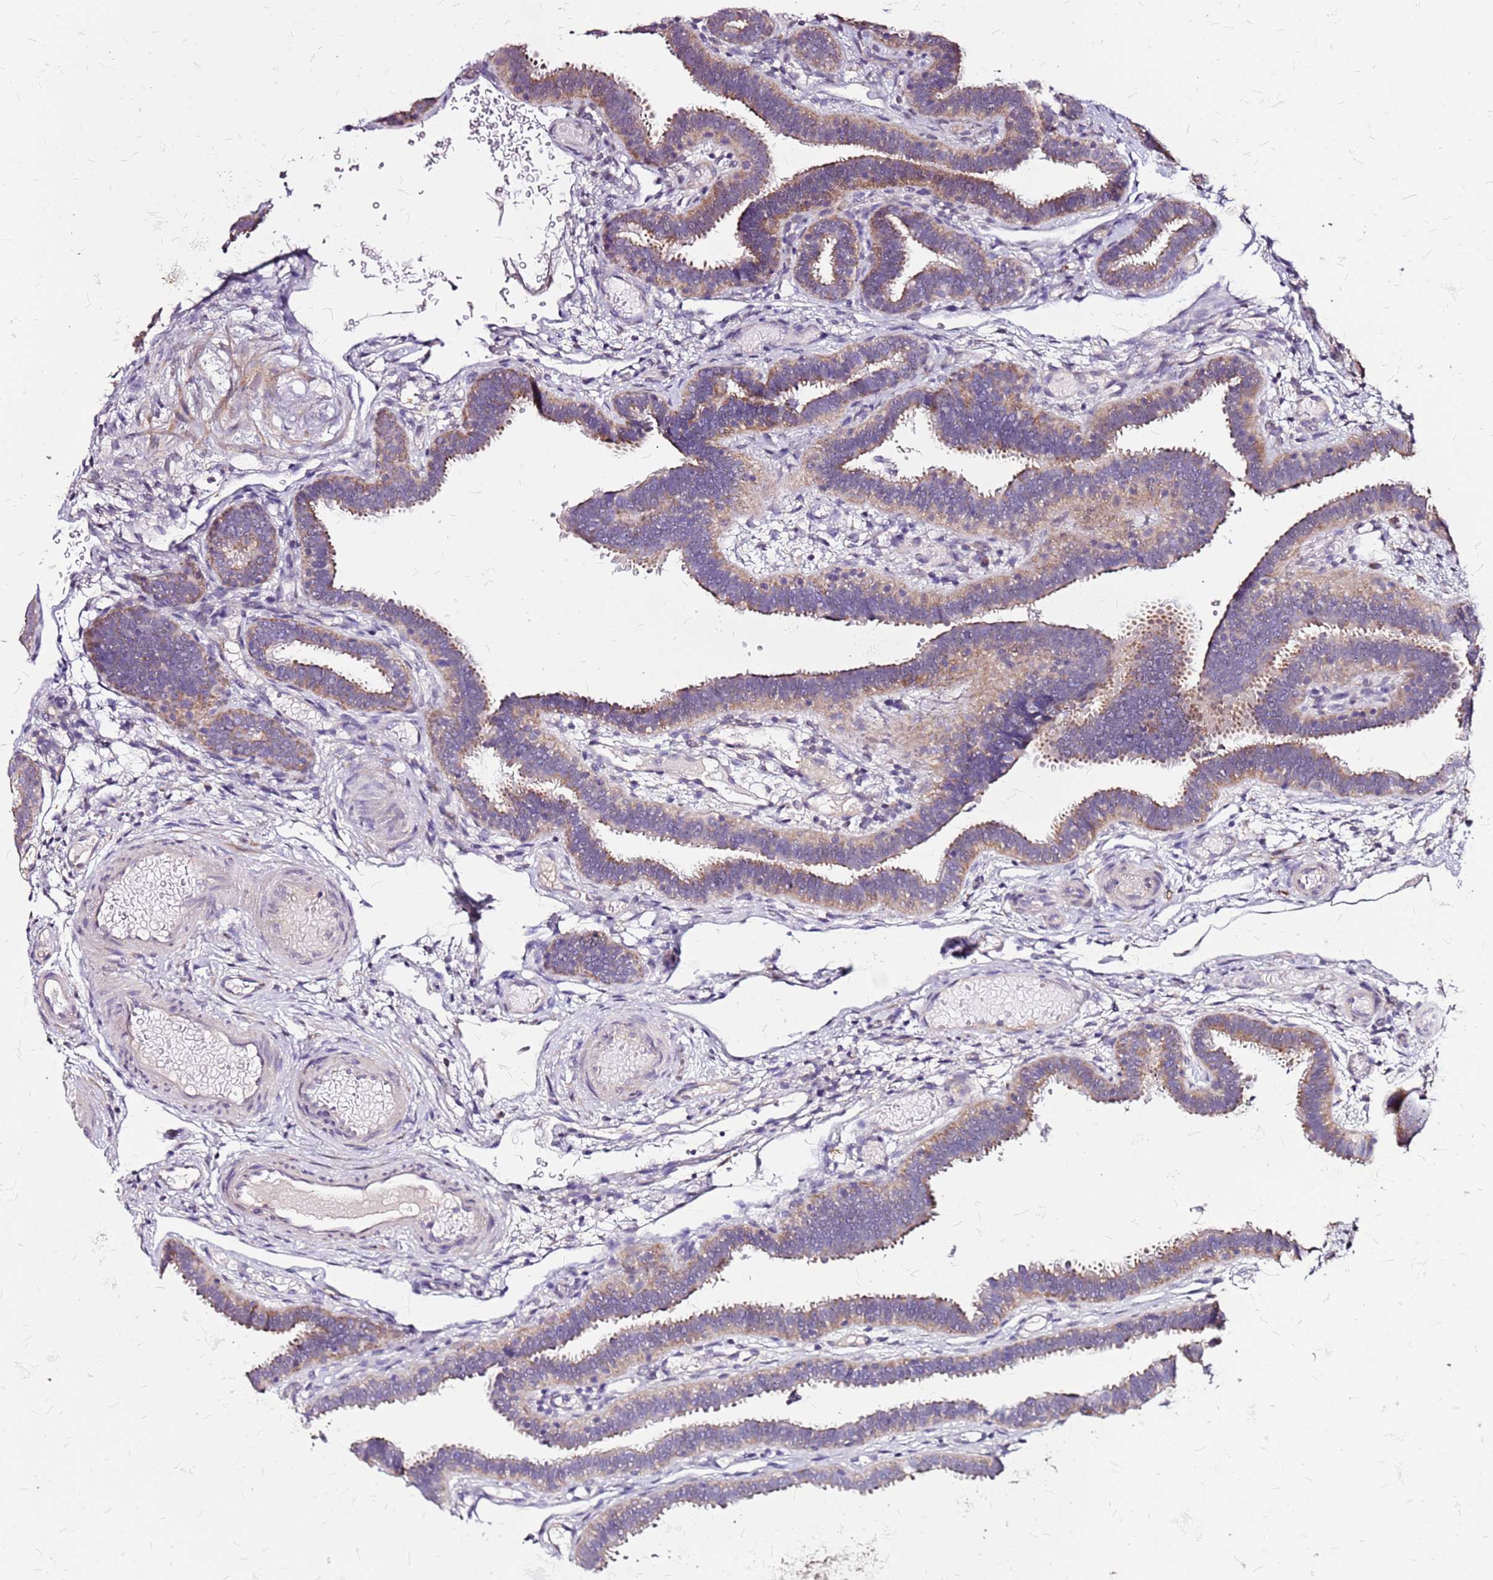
{"staining": {"intensity": "moderate", "quantity": "25%-75%", "location": "cytoplasmic/membranous"}, "tissue": "fallopian tube", "cell_type": "Glandular cells", "image_type": "normal", "snomed": [{"axis": "morphology", "description": "Normal tissue, NOS"}, {"axis": "topography", "description": "Fallopian tube"}], "caption": "Protein staining reveals moderate cytoplasmic/membranous expression in approximately 25%-75% of glandular cells in benign fallopian tube.", "gene": "DCDC2C", "patient": {"sex": "female", "age": 37}}